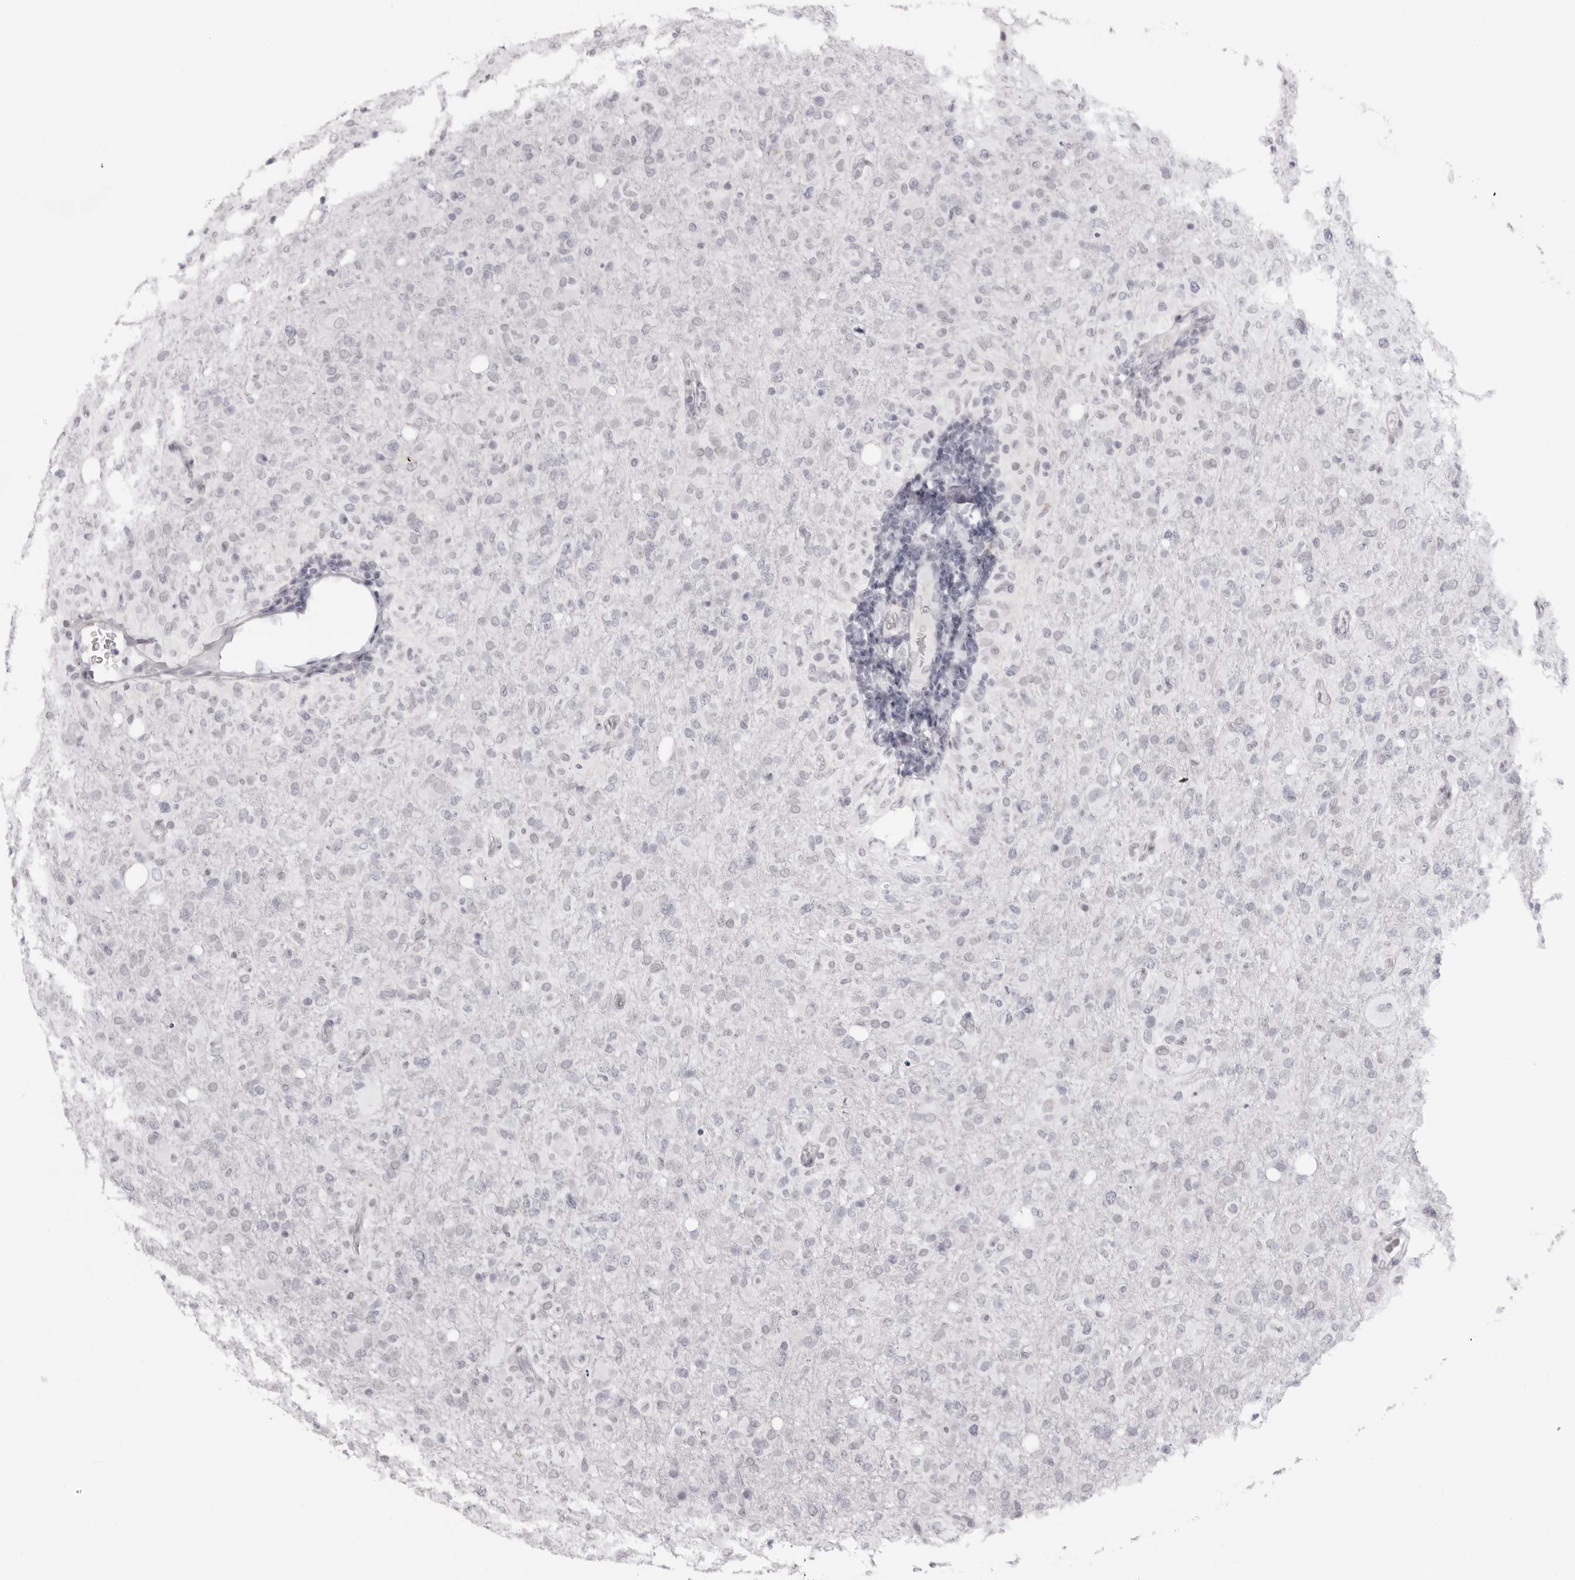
{"staining": {"intensity": "negative", "quantity": "none", "location": "none"}, "tissue": "glioma", "cell_type": "Tumor cells", "image_type": "cancer", "snomed": [{"axis": "morphology", "description": "Glioma, malignant, High grade"}, {"axis": "topography", "description": "Brain"}], "caption": "DAB (3,3'-diaminobenzidine) immunohistochemical staining of human malignant high-grade glioma demonstrates no significant staining in tumor cells. Nuclei are stained in blue.", "gene": "MAFK", "patient": {"sex": "female", "age": 57}}